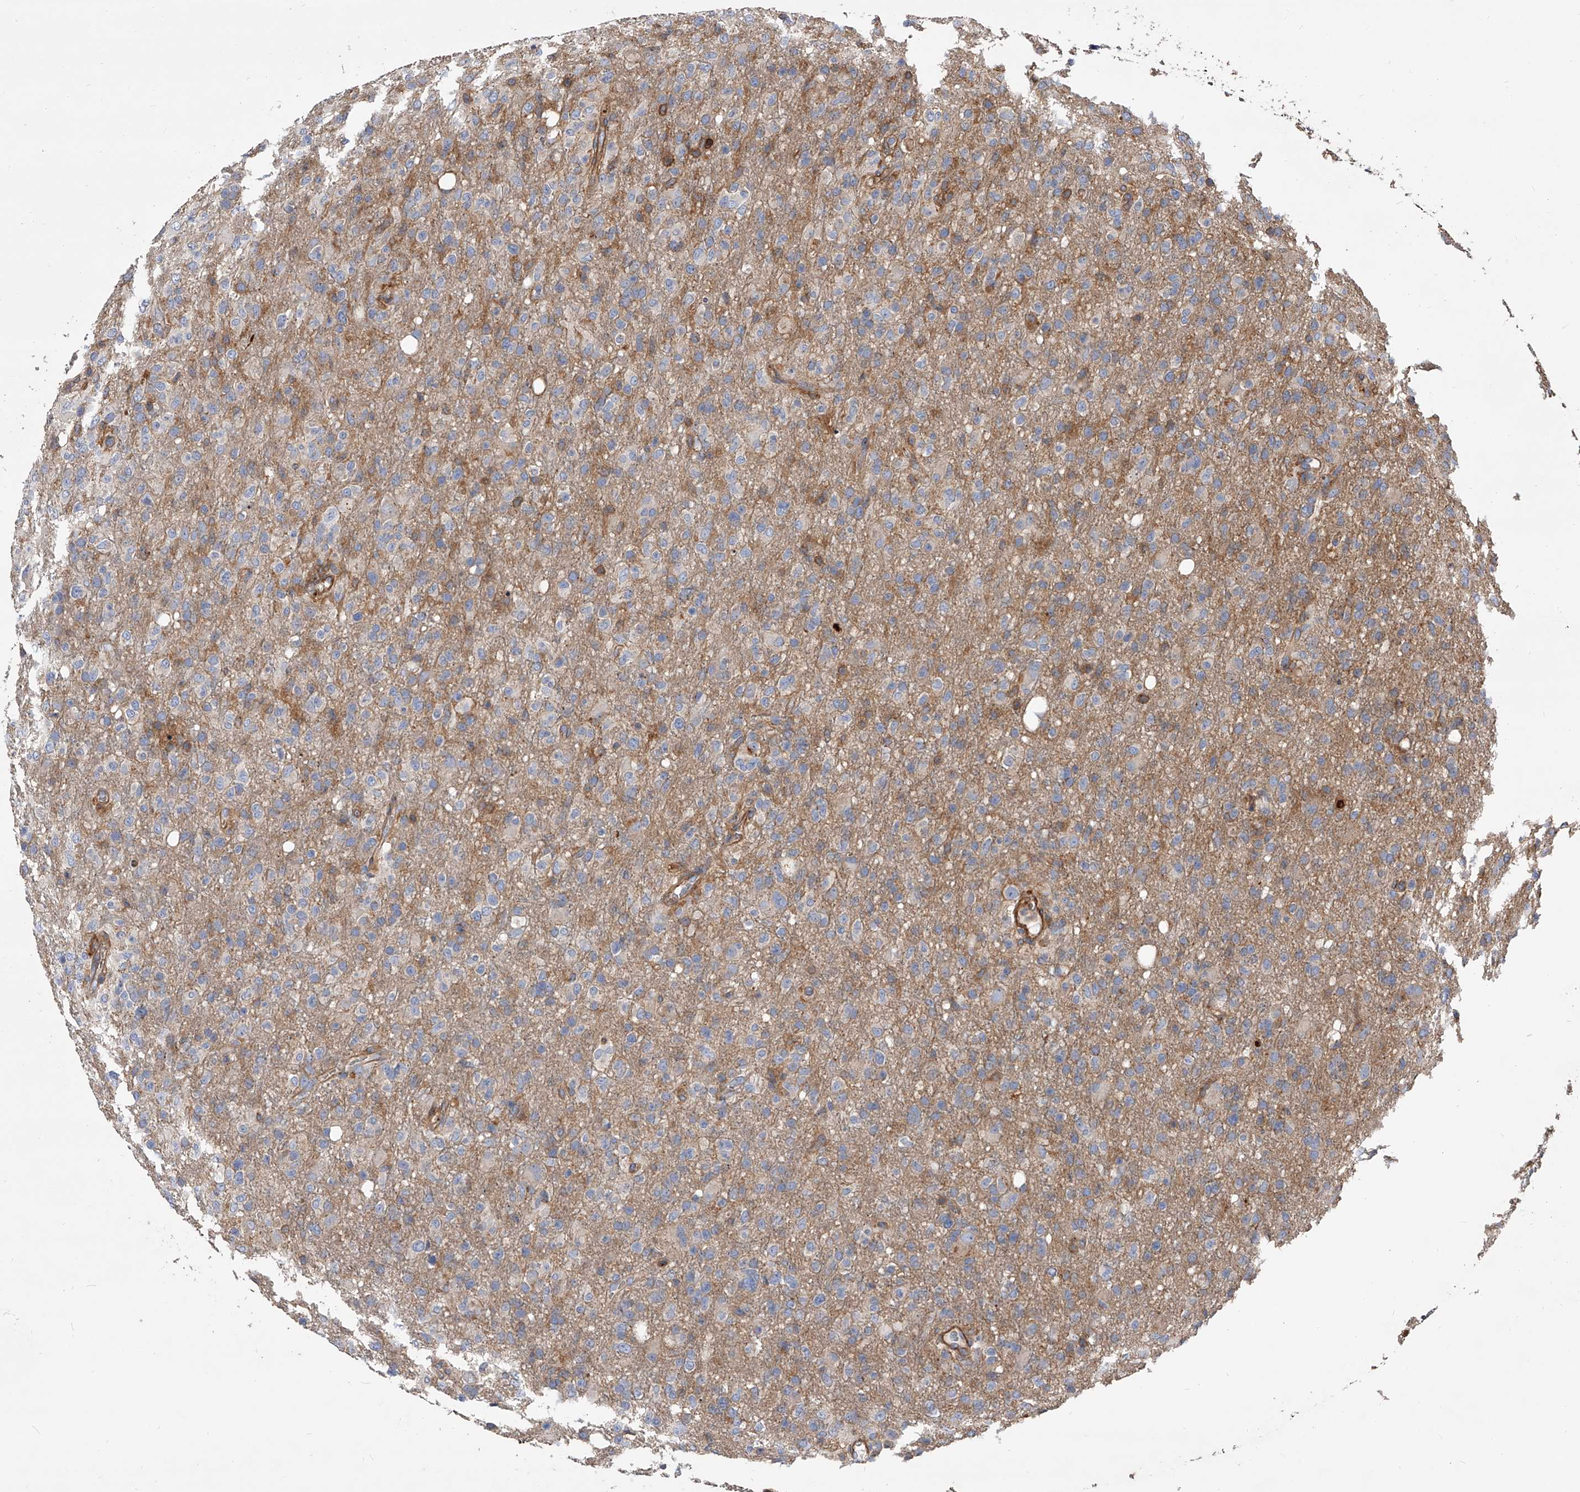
{"staining": {"intensity": "negative", "quantity": "none", "location": "none"}, "tissue": "glioma", "cell_type": "Tumor cells", "image_type": "cancer", "snomed": [{"axis": "morphology", "description": "Glioma, malignant, High grade"}, {"axis": "topography", "description": "Brain"}], "caption": "DAB (3,3'-diaminobenzidine) immunohistochemical staining of glioma demonstrates no significant positivity in tumor cells.", "gene": "PISD", "patient": {"sex": "female", "age": 57}}